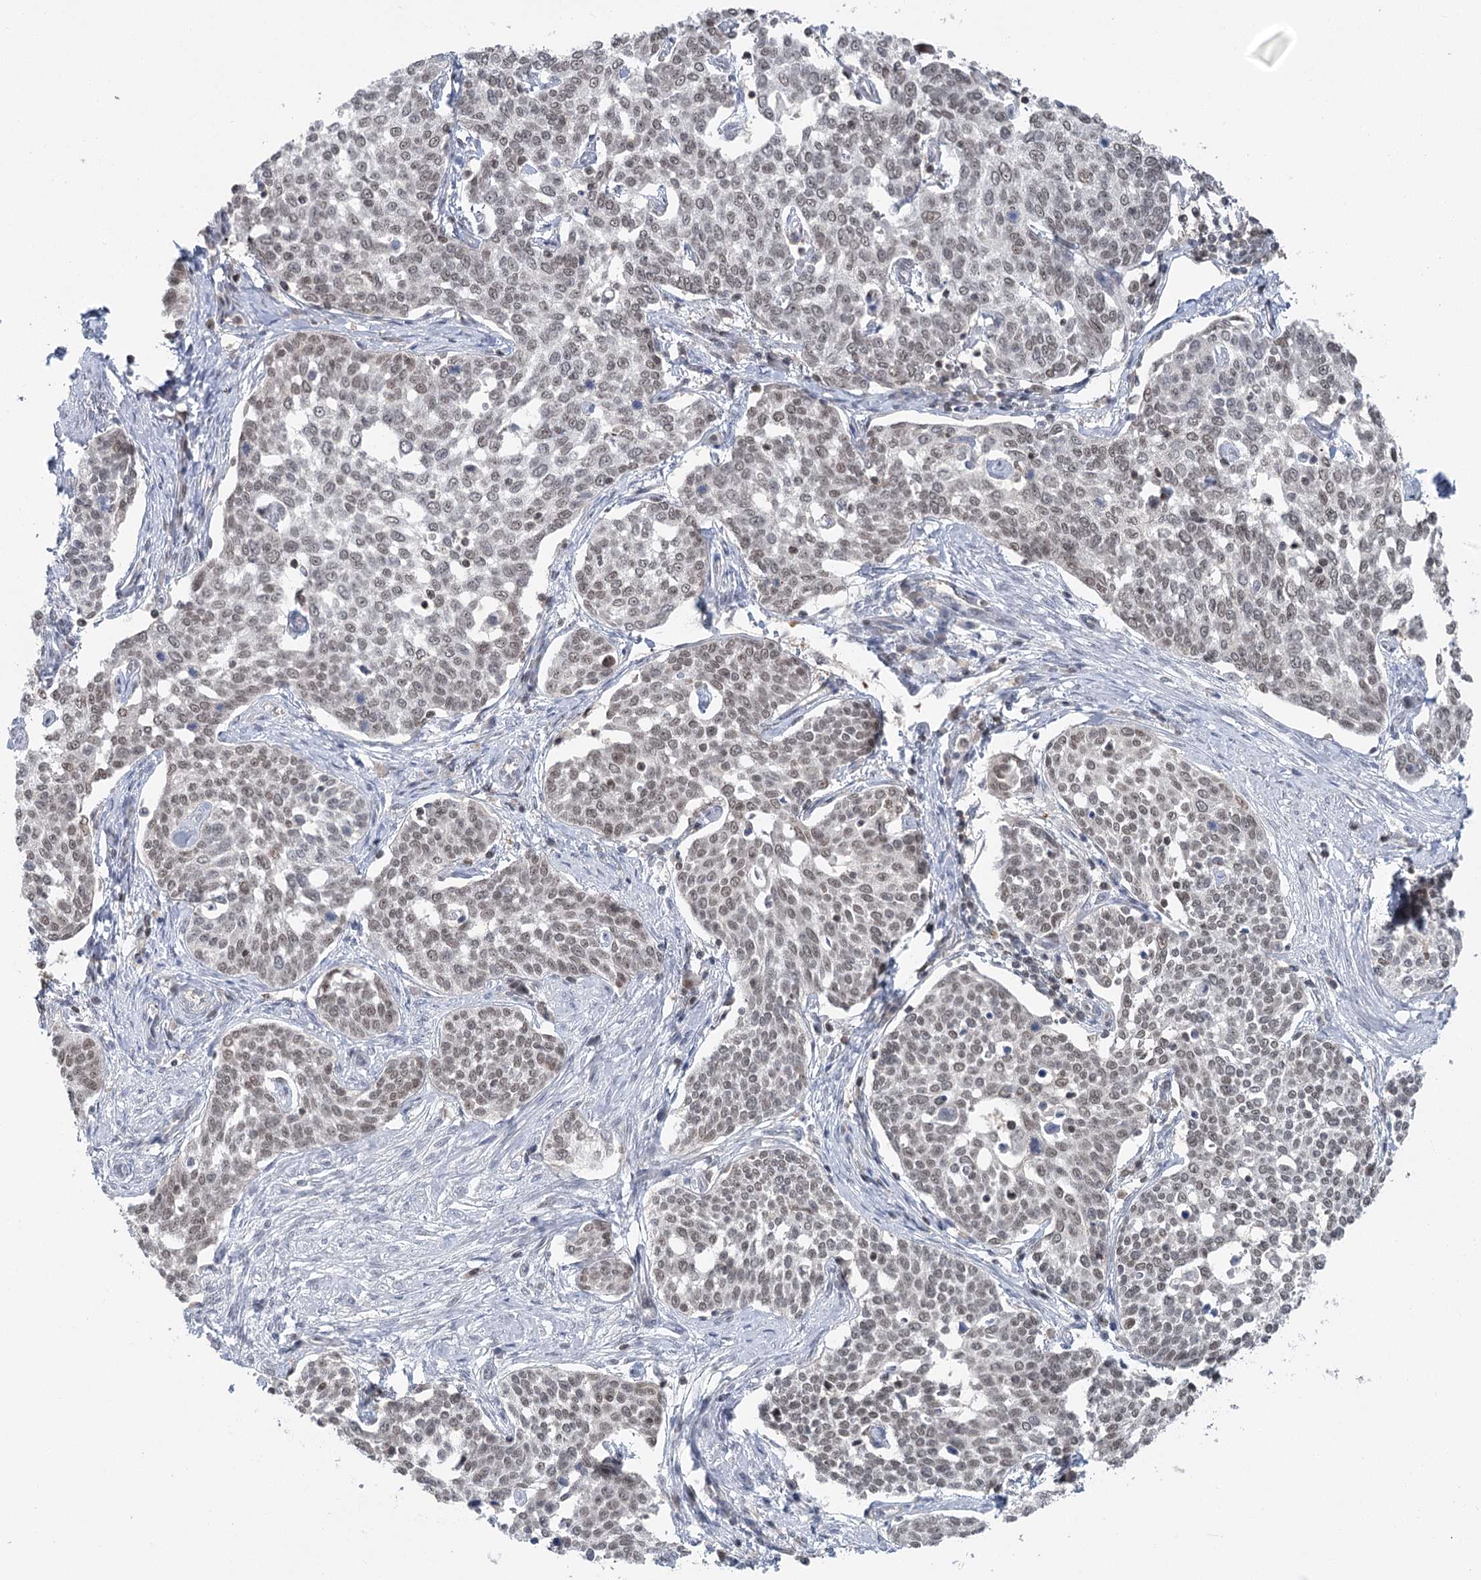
{"staining": {"intensity": "weak", "quantity": "25%-75%", "location": "nuclear"}, "tissue": "cervical cancer", "cell_type": "Tumor cells", "image_type": "cancer", "snomed": [{"axis": "morphology", "description": "Squamous cell carcinoma, NOS"}, {"axis": "topography", "description": "Cervix"}], "caption": "A photomicrograph of cervical cancer (squamous cell carcinoma) stained for a protein reveals weak nuclear brown staining in tumor cells.", "gene": "PDS5A", "patient": {"sex": "female", "age": 34}}